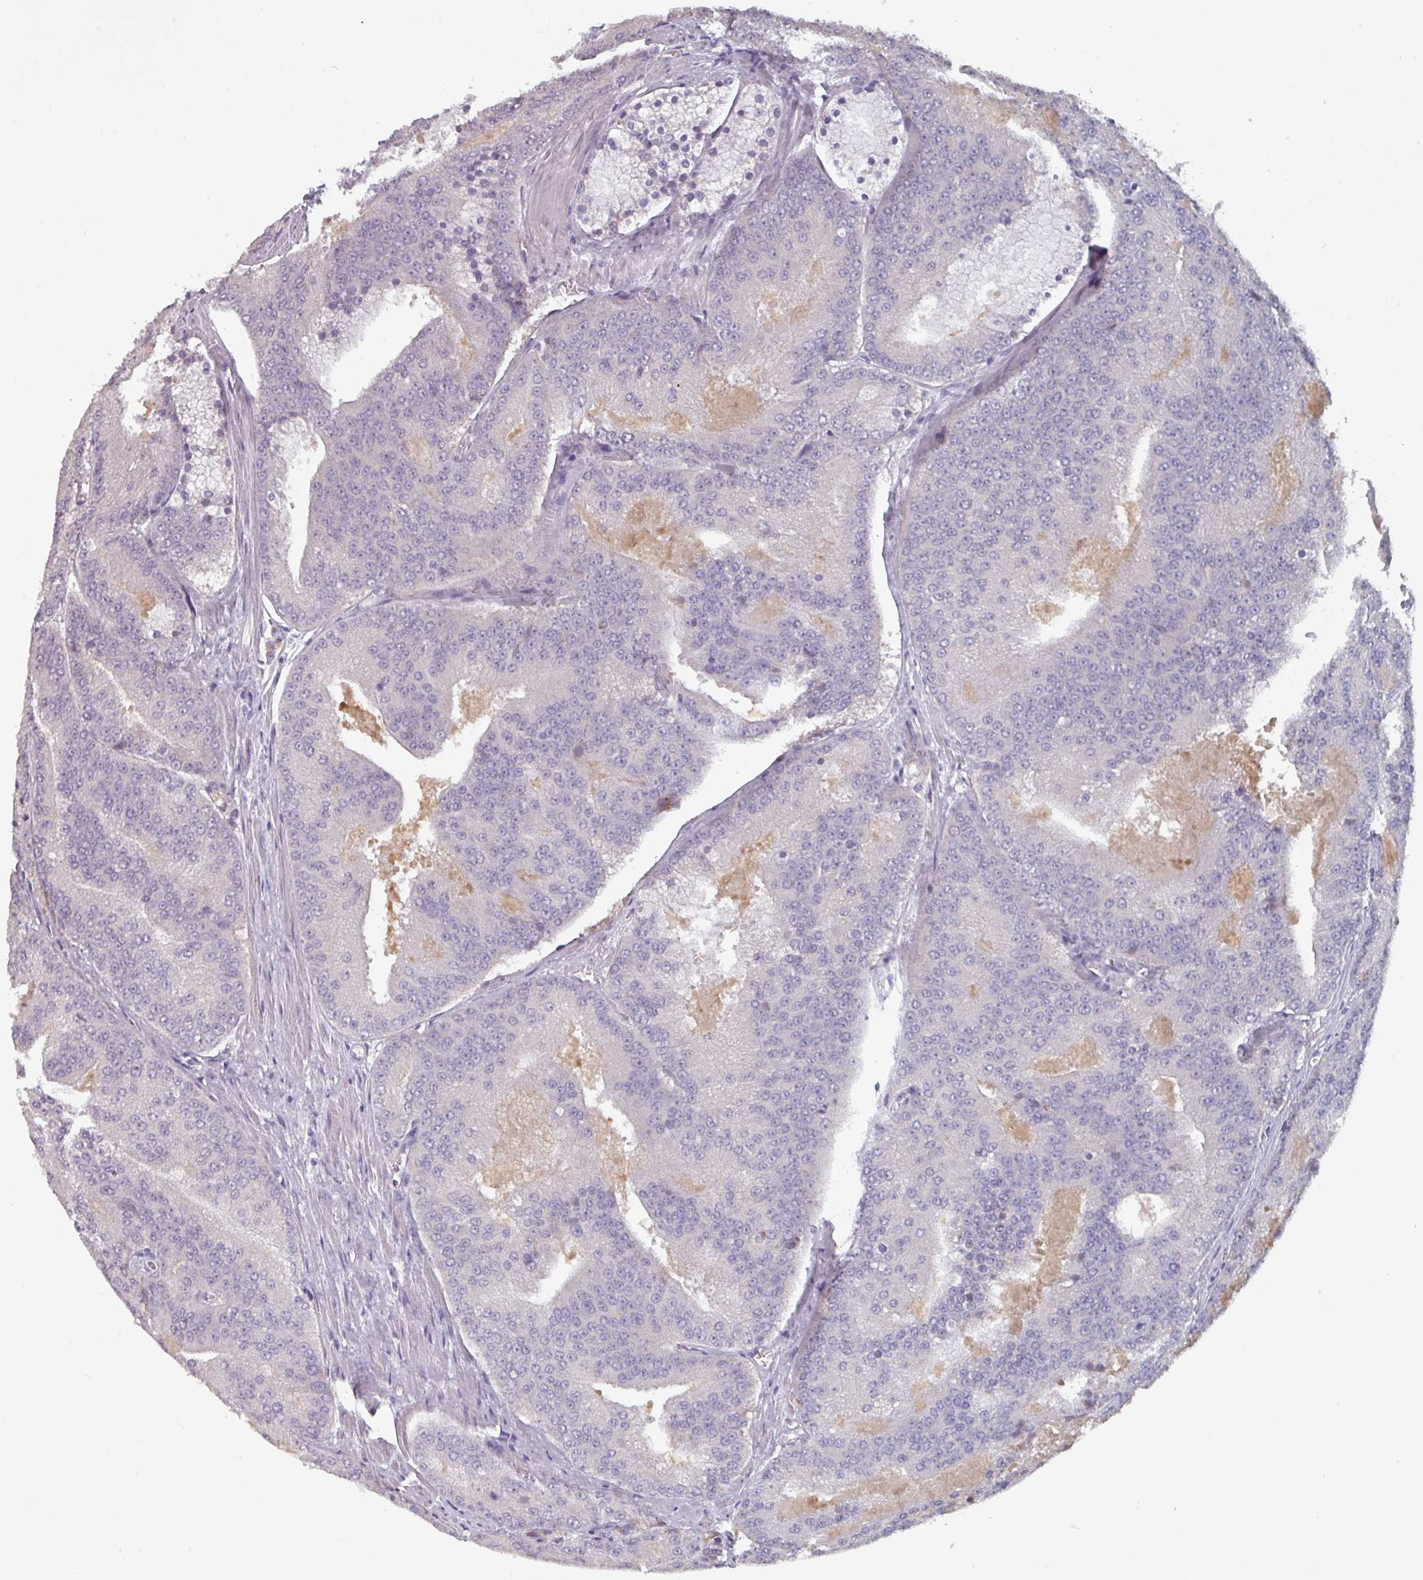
{"staining": {"intensity": "negative", "quantity": "none", "location": "none"}, "tissue": "prostate cancer", "cell_type": "Tumor cells", "image_type": "cancer", "snomed": [{"axis": "morphology", "description": "Adenocarcinoma, High grade"}, {"axis": "topography", "description": "Prostate"}], "caption": "There is no significant positivity in tumor cells of prostate cancer. (DAB (3,3'-diaminobenzidine) immunohistochemistry with hematoxylin counter stain).", "gene": "PRAMEF8", "patient": {"sex": "male", "age": 61}}